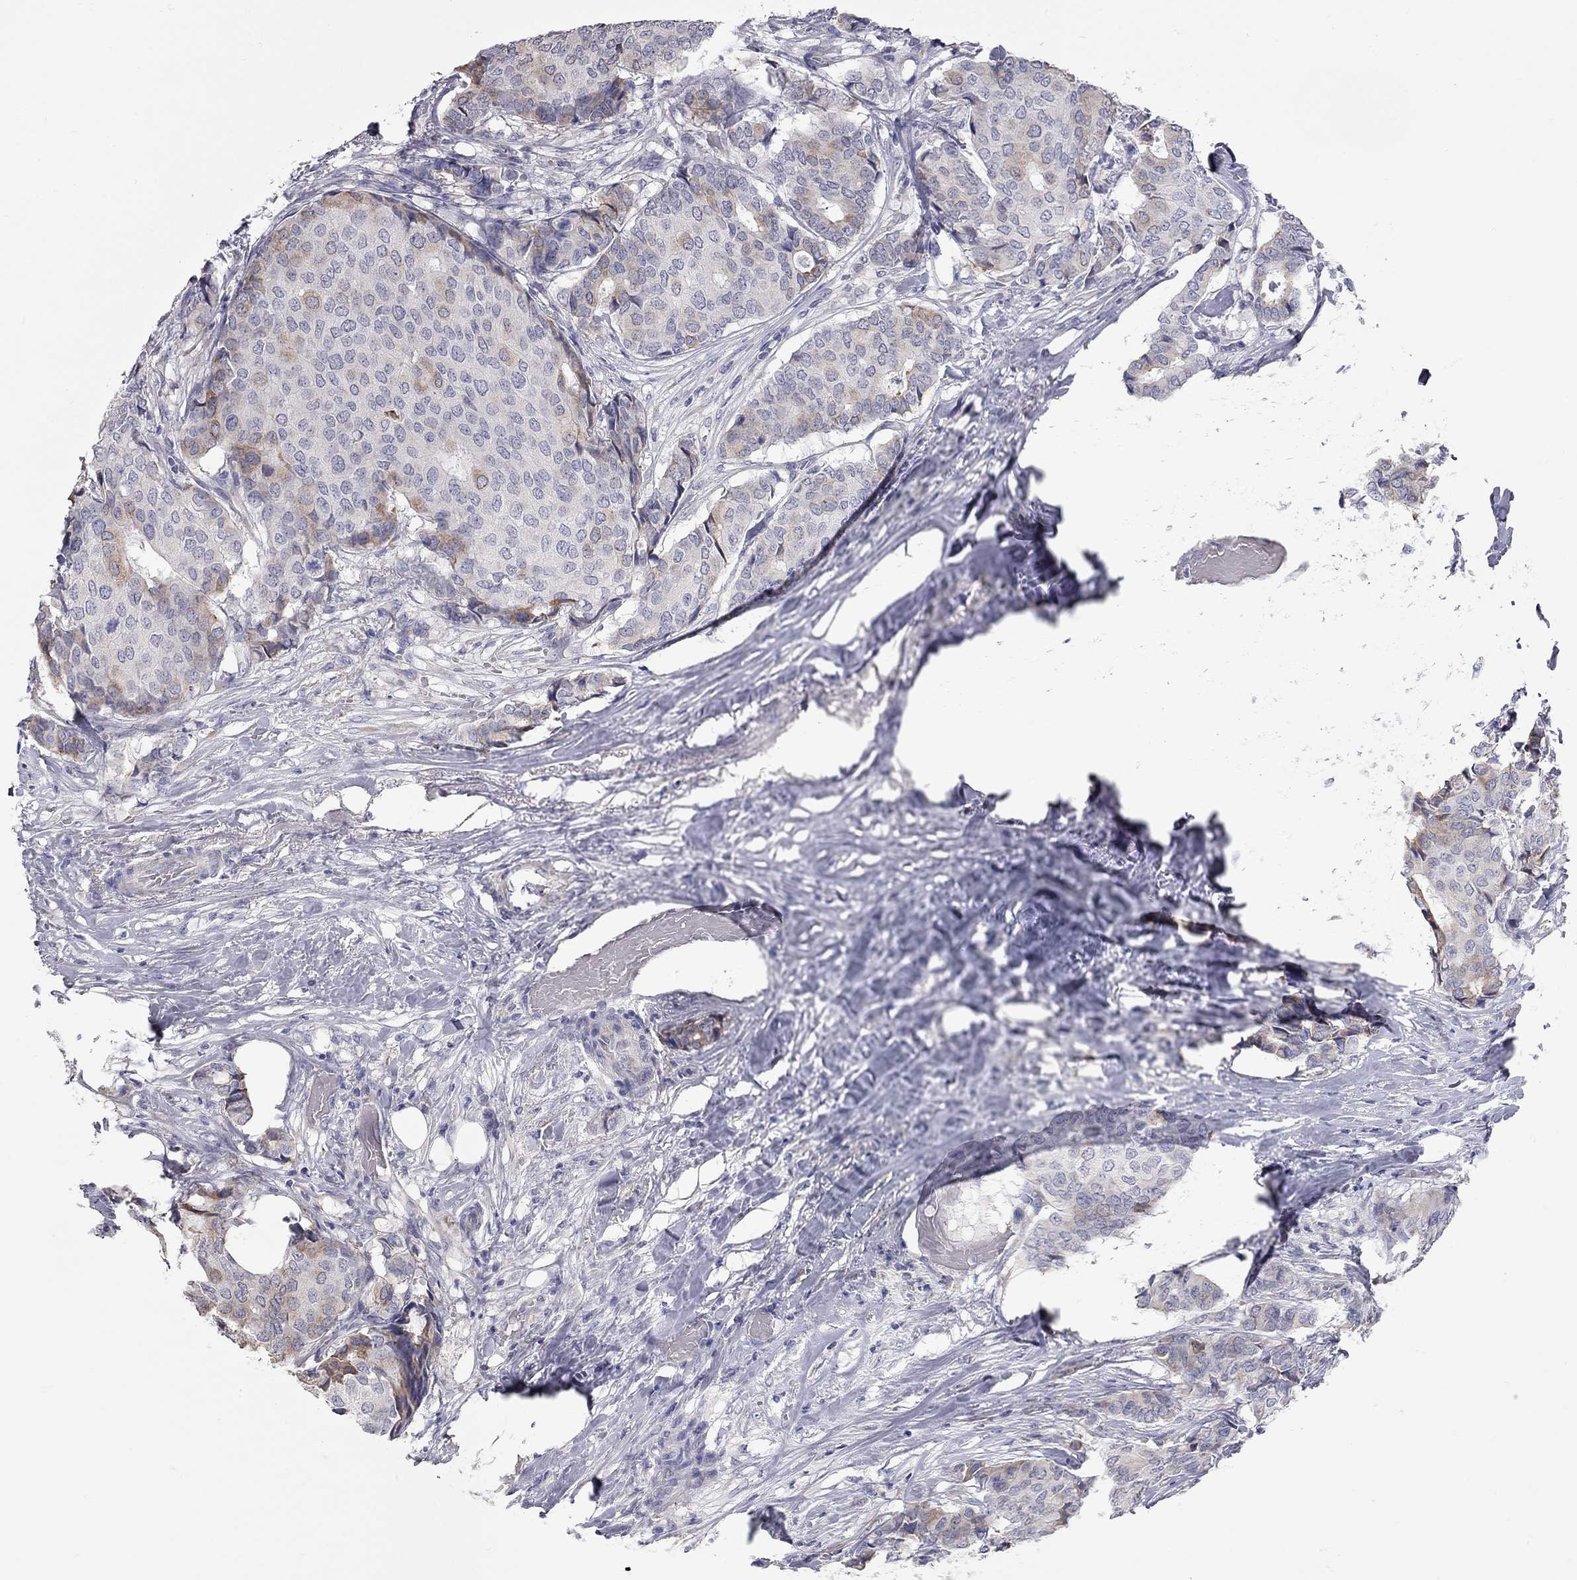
{"staining": {"intensity": "moderate", "quantity": "<25%", "location": "cytoplasmic/membranous"}, "tissue": "breast cancer", "cell_type": "Tumor cells", "image_type": "cancer", "snomed": [{"axis": "morphology", "description": "Duct carcinoma"}, {"axis": "topography", "description": "Breast"}], "caption": "A brown stain highlights moderate cytoplasmic/membranous expression of a protein in human breast intraductal carcinoma tumor cells.", "gene": "XAGE2", "patient": {"sex": "female", "age": 75}}